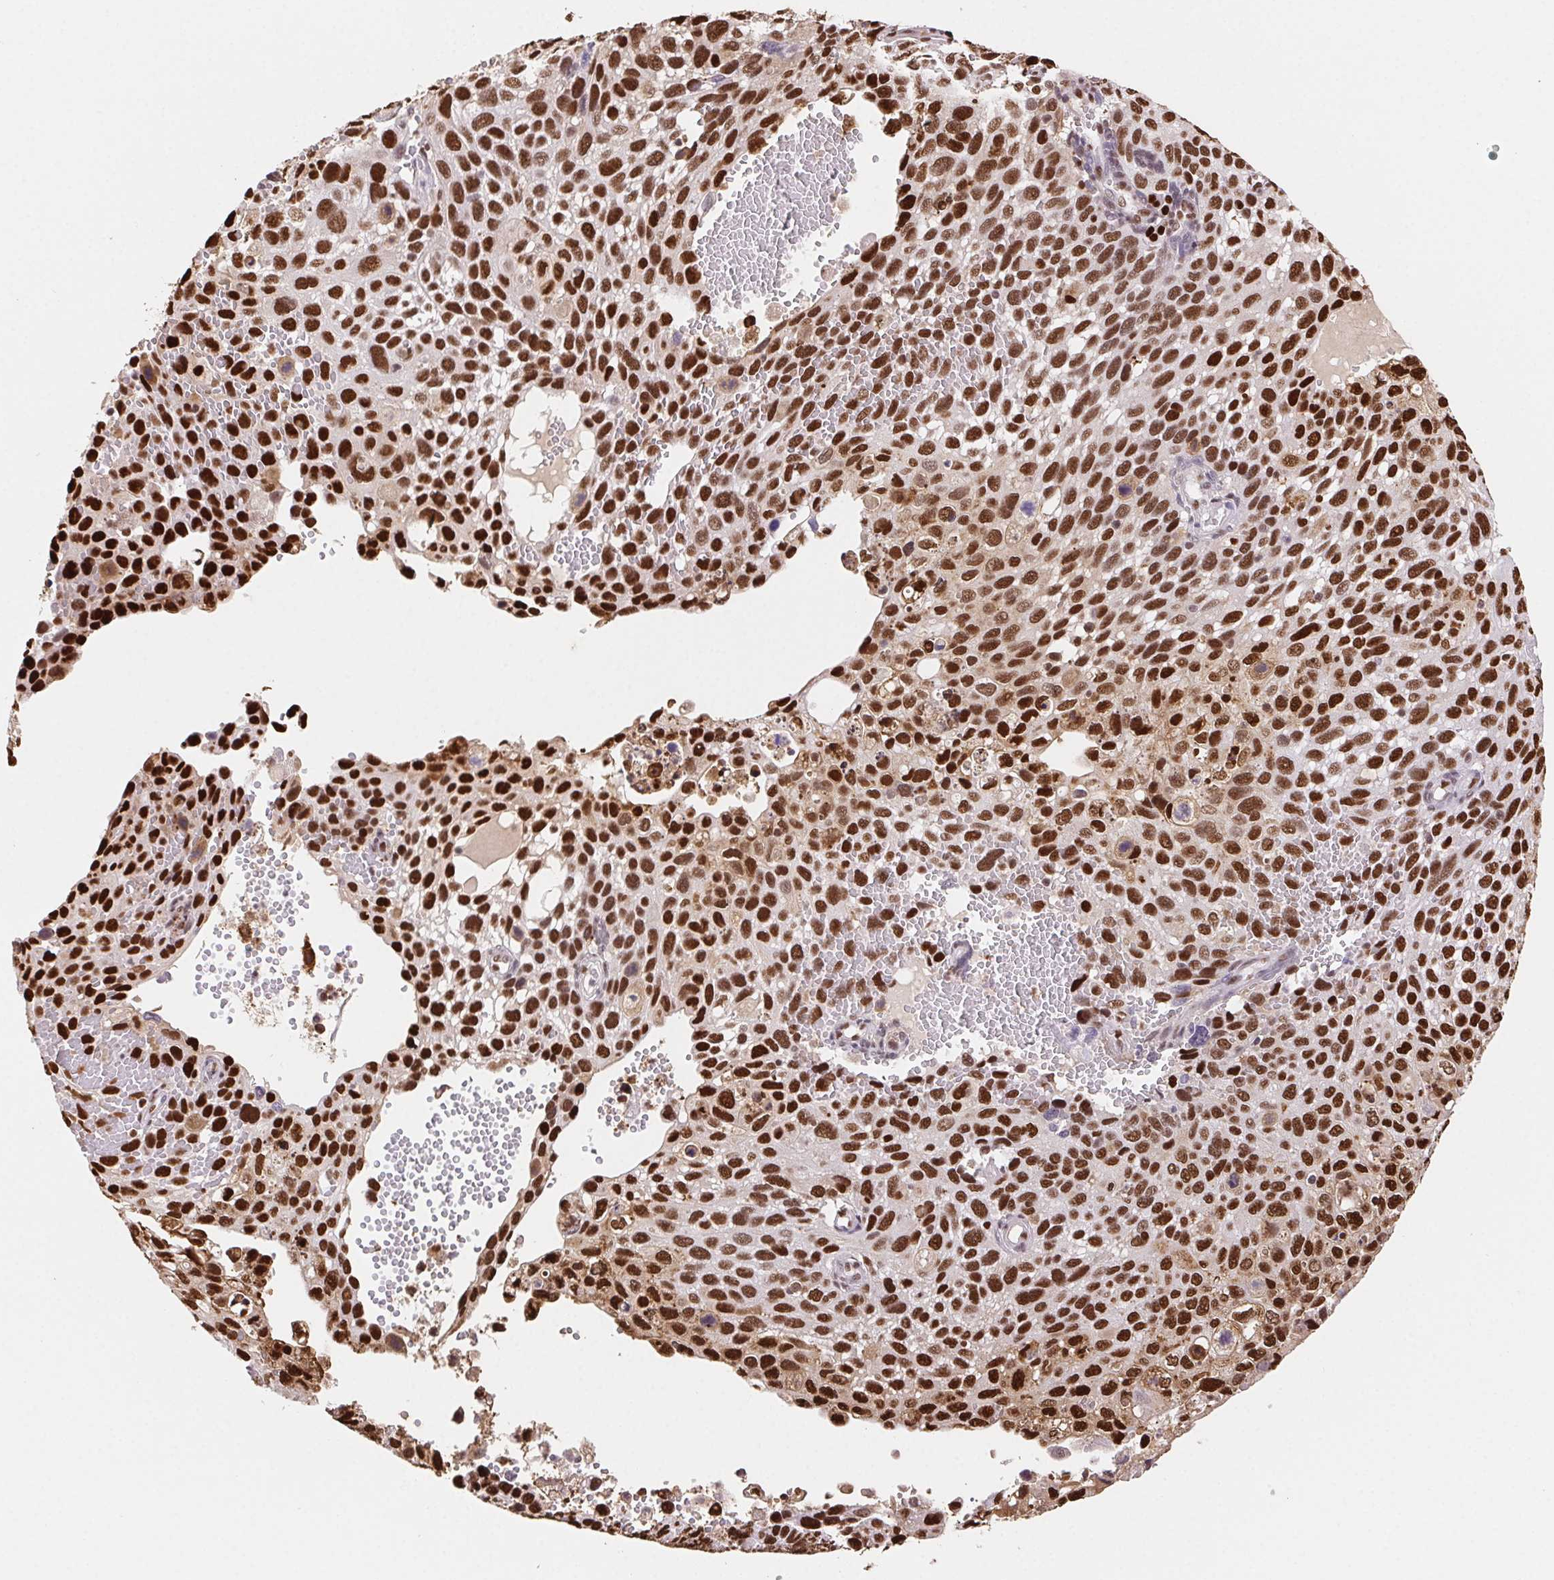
{"staining": {"intensity": "strong", "quantity": ">75%", "location": "nuclear"}, "tissue": "cervical cancer", "cell_type": "Tumor cells", "image_type": "cancer", "snomed": [{"axis": "morphology", "description": "Squamous cell carcinoma, NOS"}, {"axis": "topography", "description": "Cervix"}], "caption": "A high-resolution image shows immunohistochemistry staining of cervical squamous cell carcinoma, which displays strong nuclear positivity in about >75% of tumor cells.", "gene": "SET", "patient": {"sex": "female", "age": 70}}